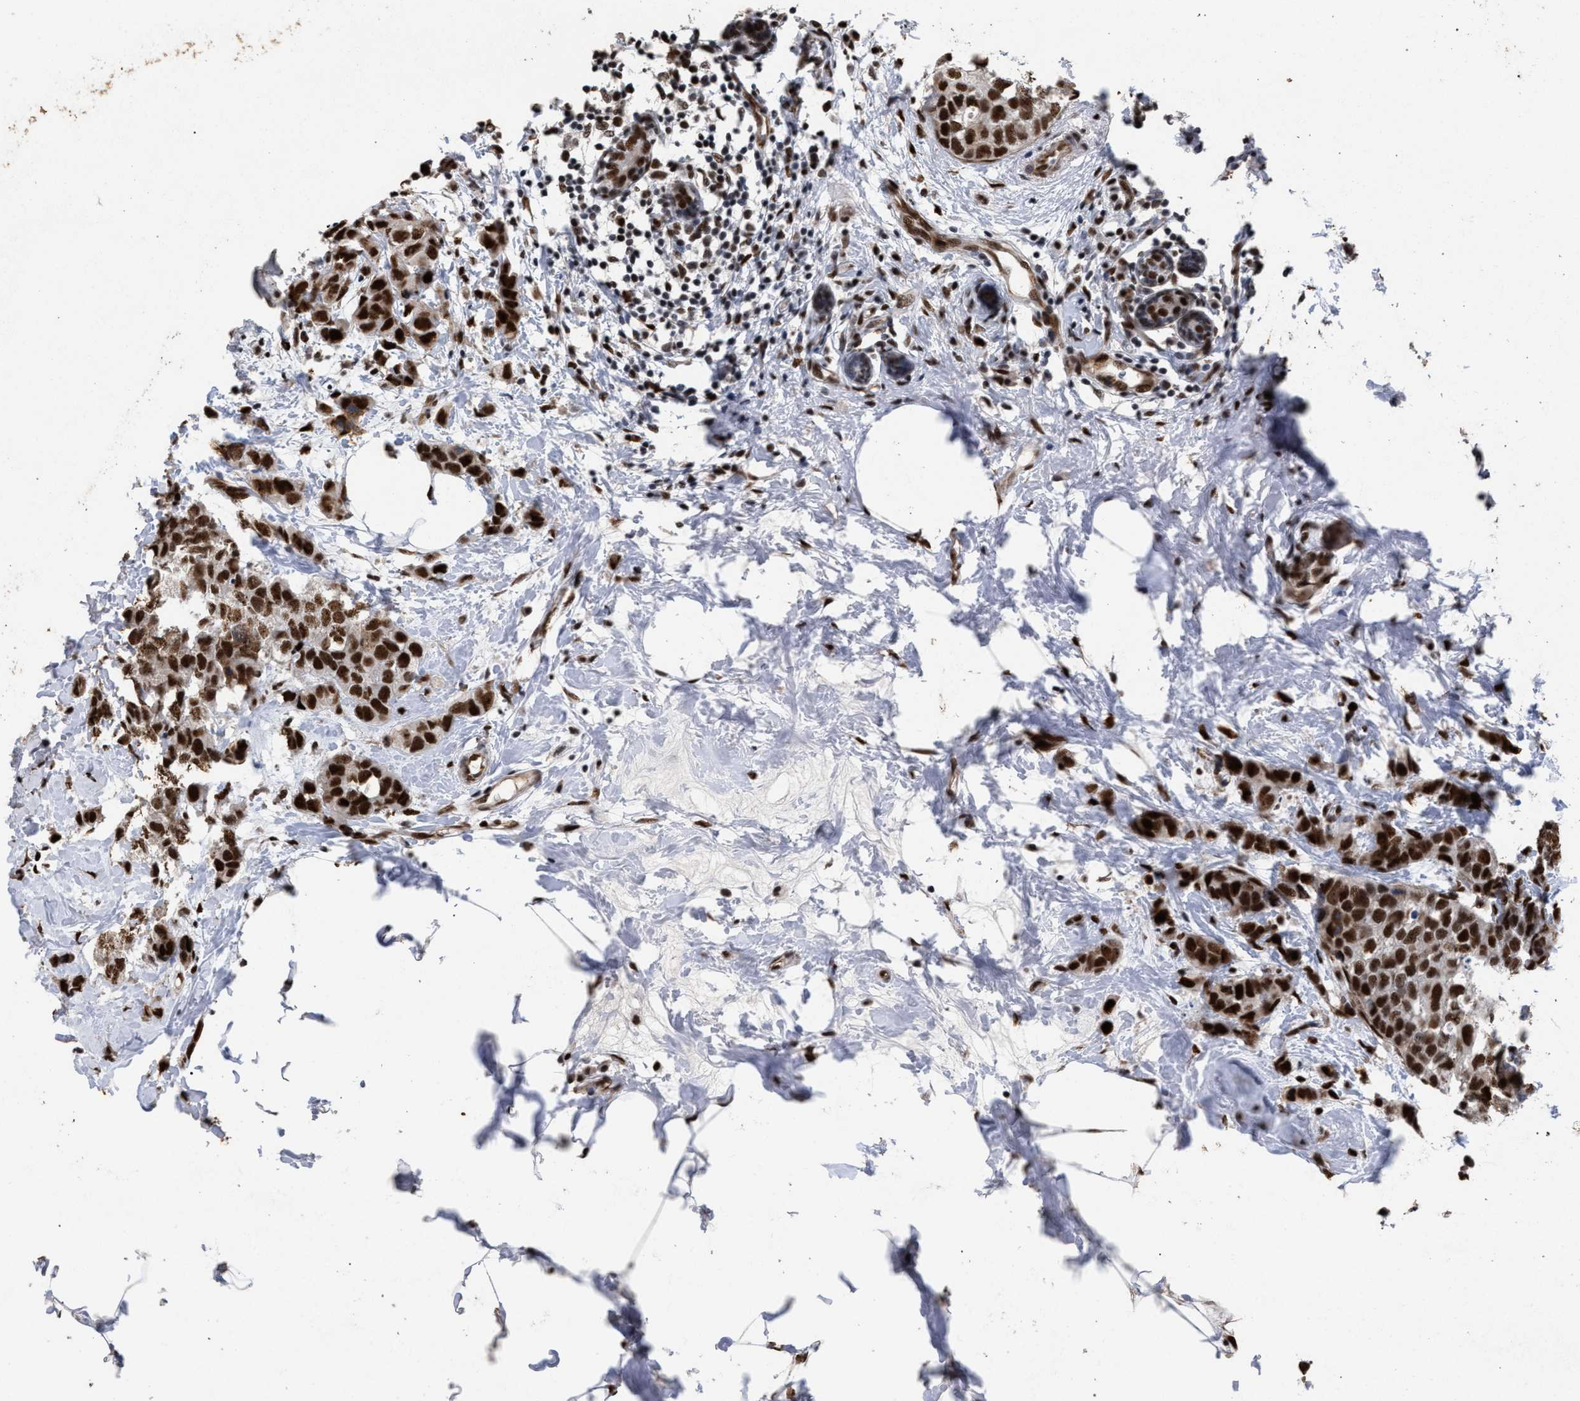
{"staining": {"intensity": "strong", "quantity": ">75%", "location": "nuclear"}, "tissue": "breast cancer", "cell_type": "Tumor cells", "image_type": "cancer", "snomed": [{"axis": "morphology", "description": "Normal tissue, NOS"}, {"axis": "morphology", "description": "Duct carcinoma"}, {"axis": "topography", "description": "Breast"}], "caption": "This photomicrograph demonstrates breast cancer stained with IHC to label a protein in brown. The nuclear of tumor cells show strong positivity for the protein. Nuclei are counter-stained blue.", "gene": "TP53BP1", "patient": {"sex": "female", "age": 50}}